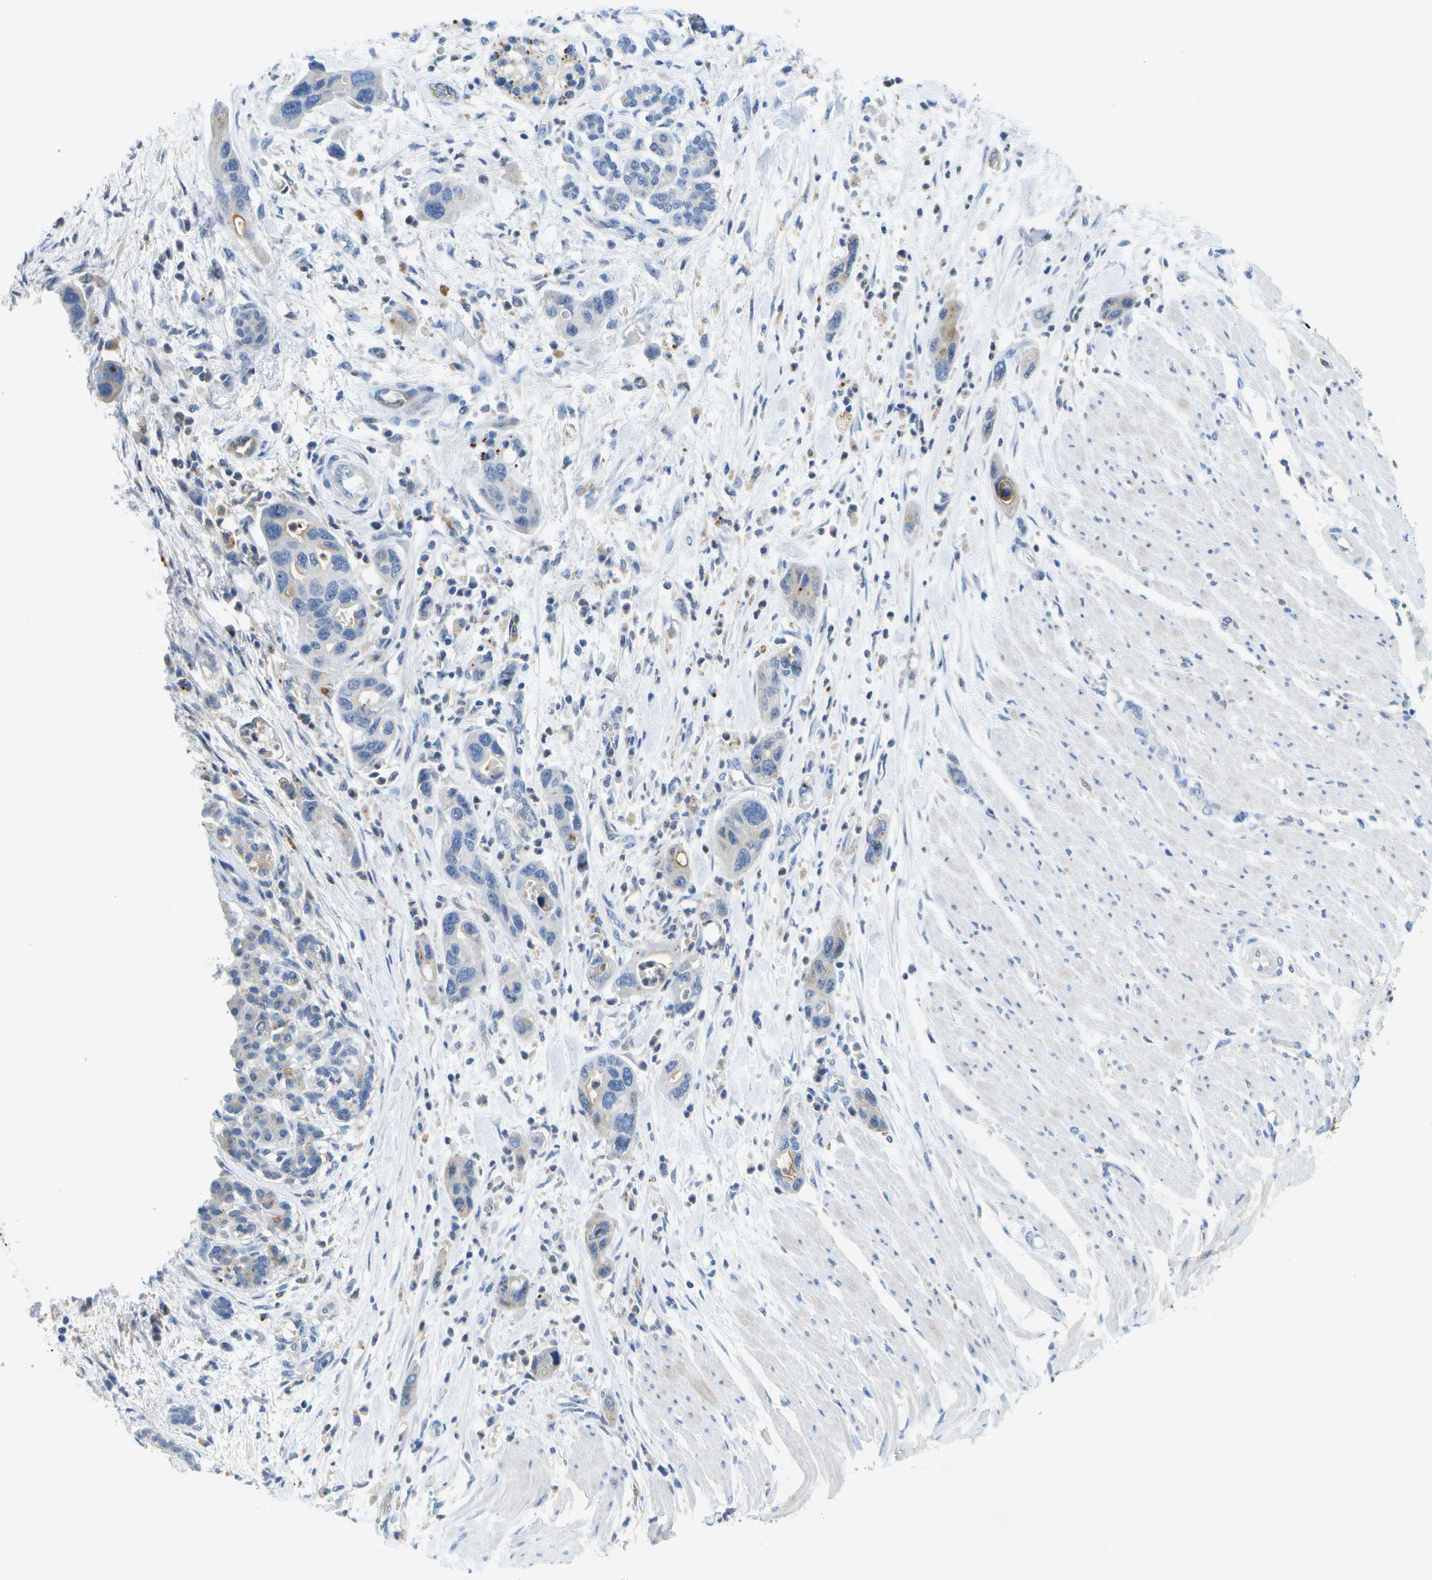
{"staining": {"intensity": "weak", "quantity": "<25%", "location": "cytoplasmic/membranous"}, "tissue": "pancreatic cancer", "cell_type": "Tumor cells", "image_type": "cancer", "snomed": [{"axis": "morphology", "description": "Normal tissue, NOS"}, {"axis": "morphology", "description": "Adenocarcinoma, NOS"}, {"axis": "topography", "description": "Pancreas"}], "caption": "There is no significant positivity in tumor cells of pancreatic cancer.", "gene": "LIPG", "patient": {"sex": "female", "age": 71}}